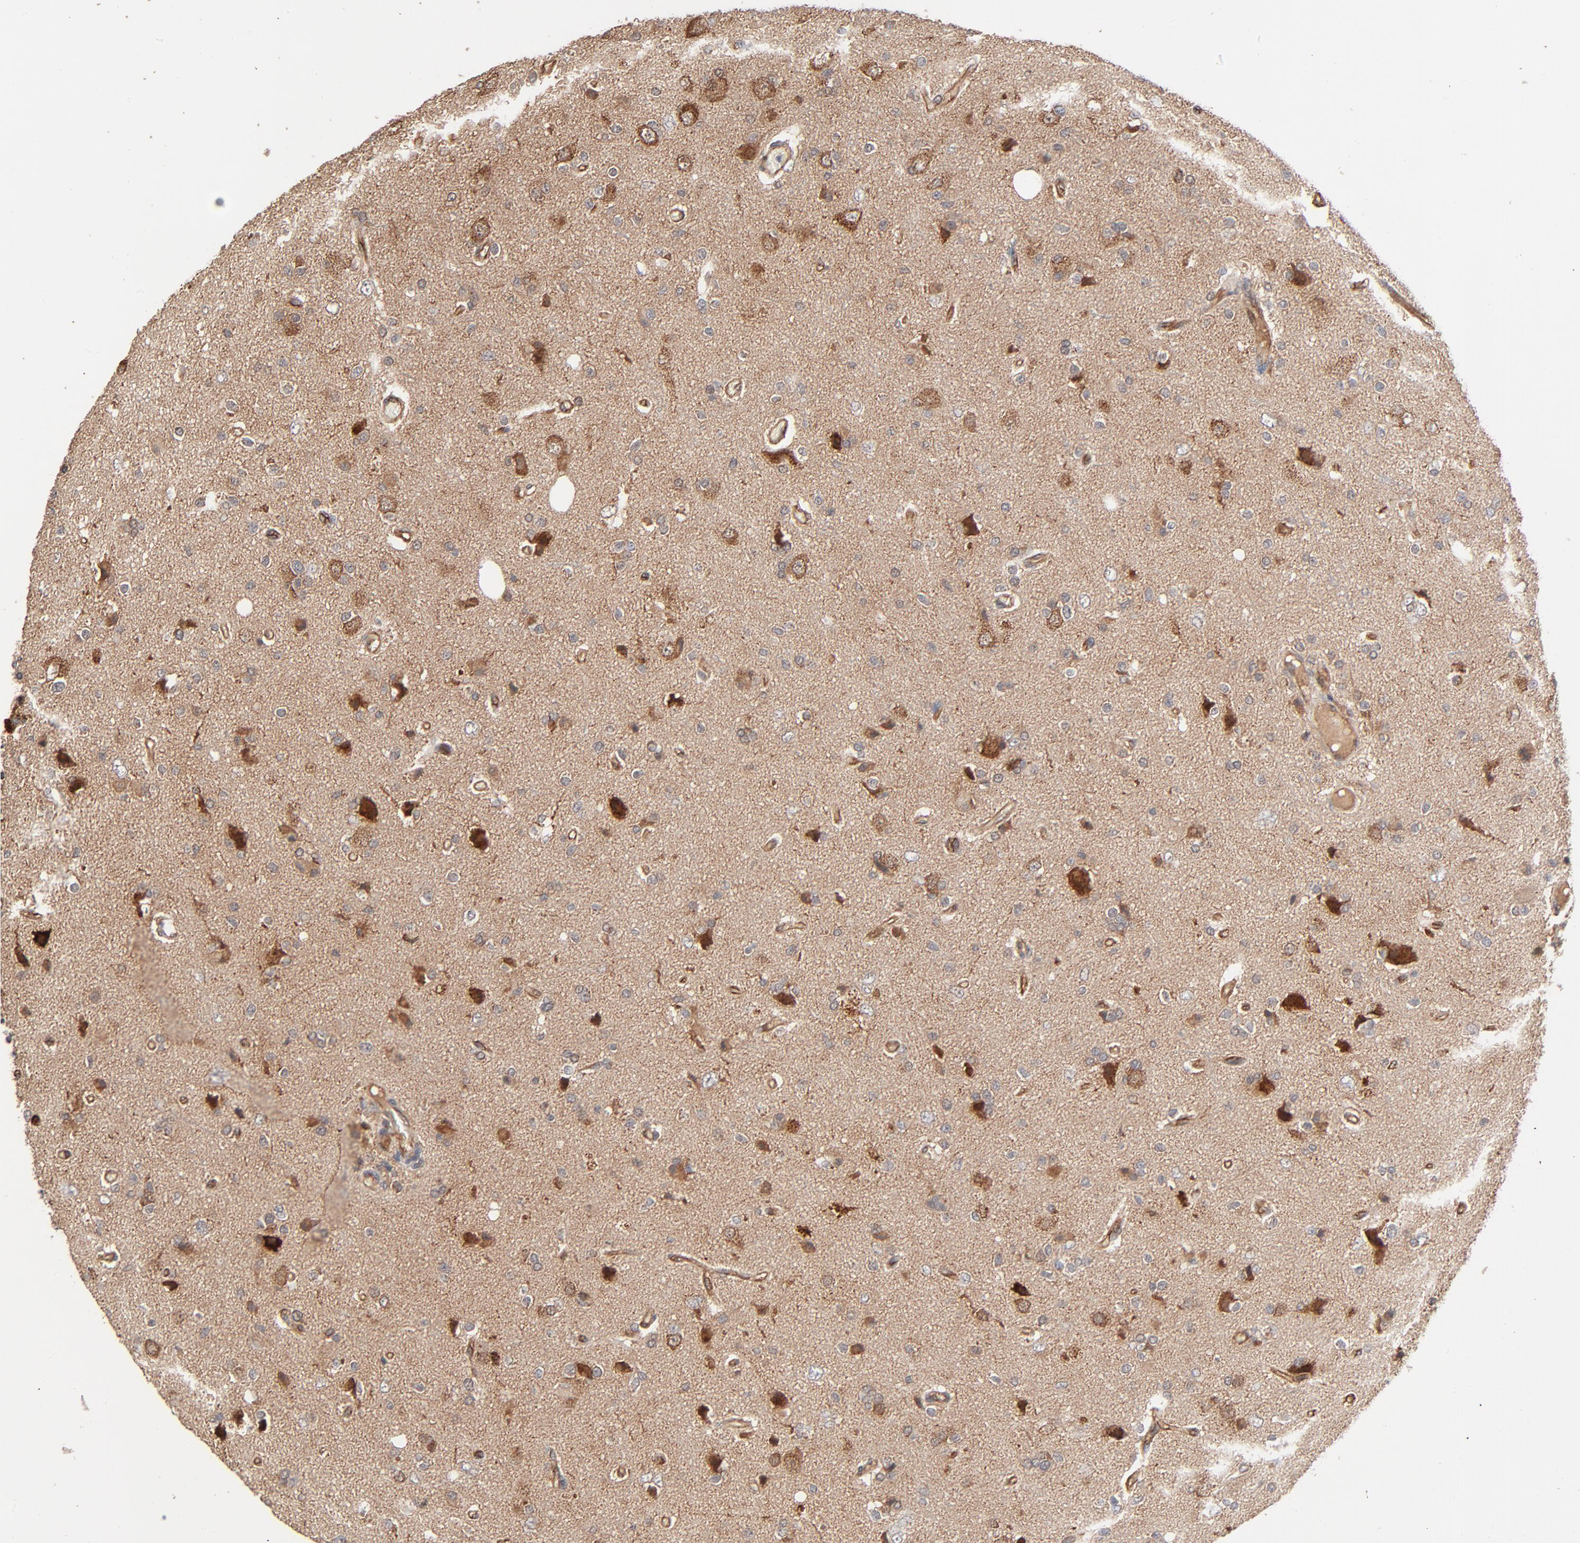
{"staining": {"intensity": "moderate", "quantity": "25%-75%", "location": "cytoplasmic/membranous"}, "tissue": "glioma", "cell_type": "Tumor cells", "image_type": "cancer", "snomed": [{"axis": "morphology", "description": "Glioma, malignant, High grade"}, {"axis": "topography", "description": "Brain"}], "caption": "Immunohistochemical staining of human malignant glioma (high-grade) demonstrates medium levels of moderate cytoplasmic/membranous staining in approximately 25%-75% of tumor cells.", "gene": "ABLIM3", "patient": {"sex": "male", "age": 47}}